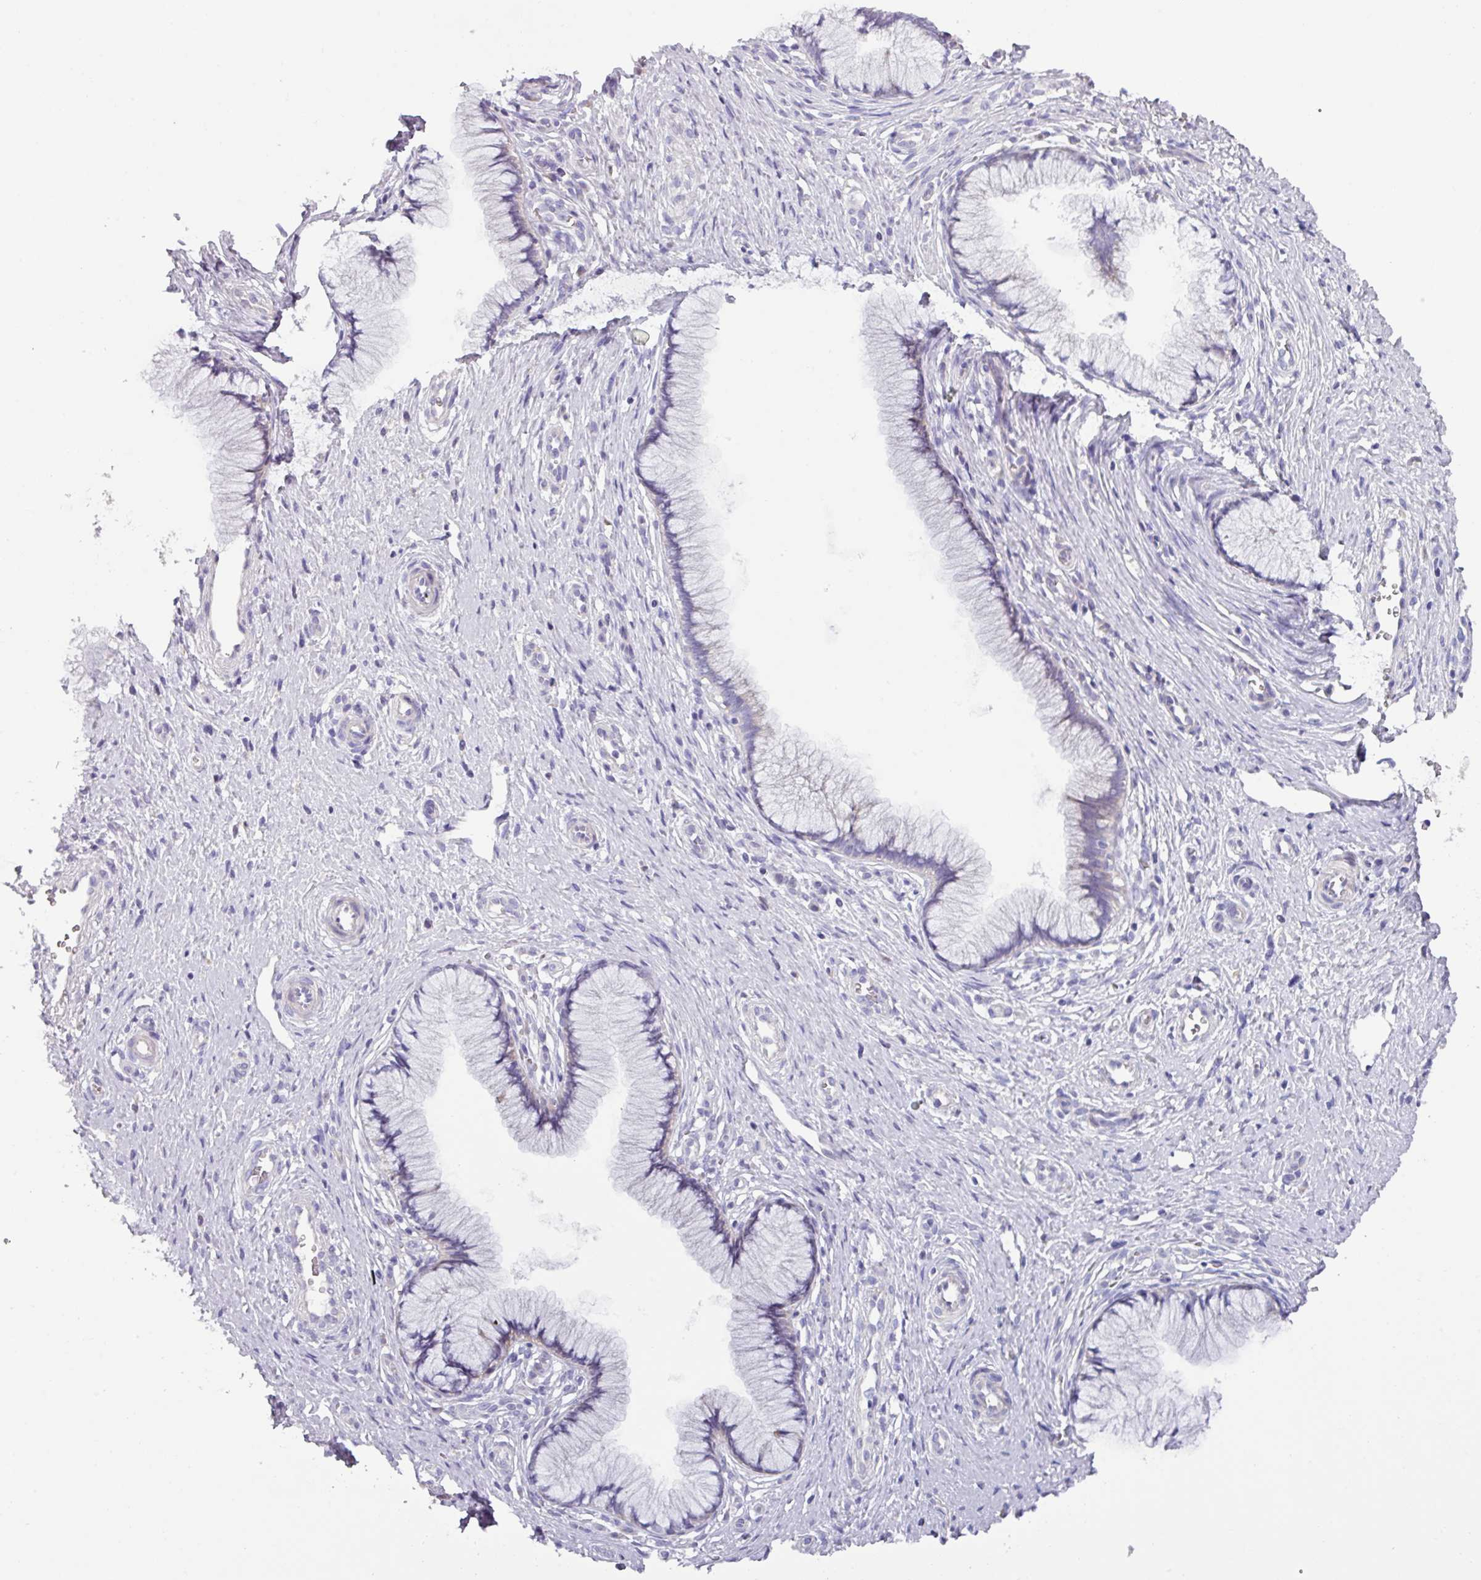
{"staining": {"intensity": "negative", "quantity": "none", "location": "none"}, "tissue": "cervix", "cell_type": "Glandular cells", "image_type": "normal", "snomed": [{"axis": "morphology", "description": "Normal tissue, NOS"}, {"axis": "topography", "description": "Cervix"}], "caption": "Micrograph shows no significant protein positivity in glandular cells of benign cervix. (Brightfield microscopy of DAB (3,3'-diaminobenzidine) IHC at high magnification).", "gene": "RGS16", "patient": {"sex": "female", "age": 36}}